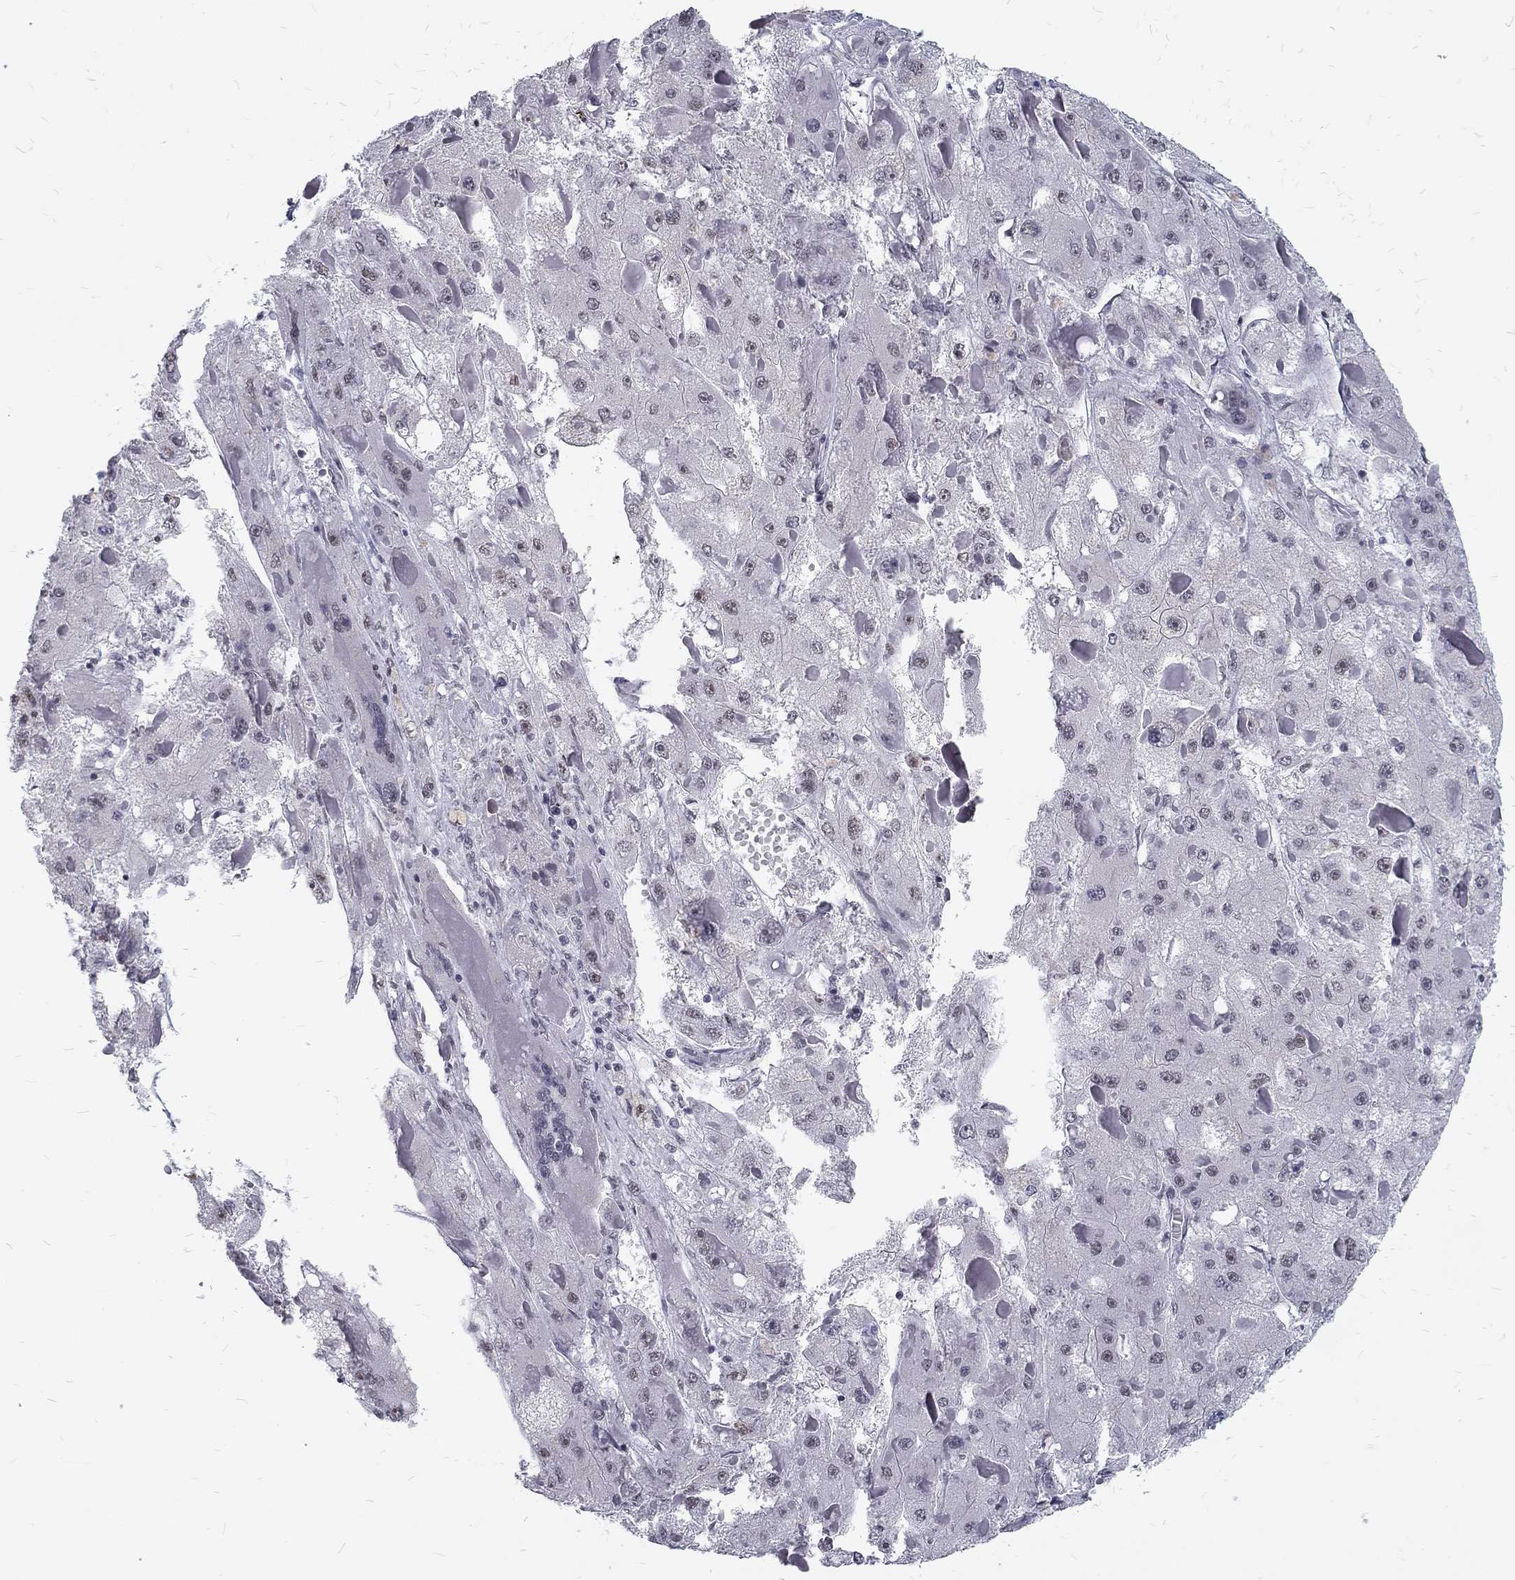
{"staining": {"intensity": "negative", "quantity": "none", "location": "none"}, "tissue": "liver cancer", "cell_type": "Tumor cells", "image_type": "cancer", "snomed": [{"axis": "morphology", "description": "Carcinoma, Hepatocellular, NOS"}, {"axis": "topography", "description": "Liver"}], "caption": "Immunohistochemistry (IHC) of liver cancer demonstrates no staining in tumor cells.", "gene": "SNORC", "patient": {"sex": "female", "age": 73}}